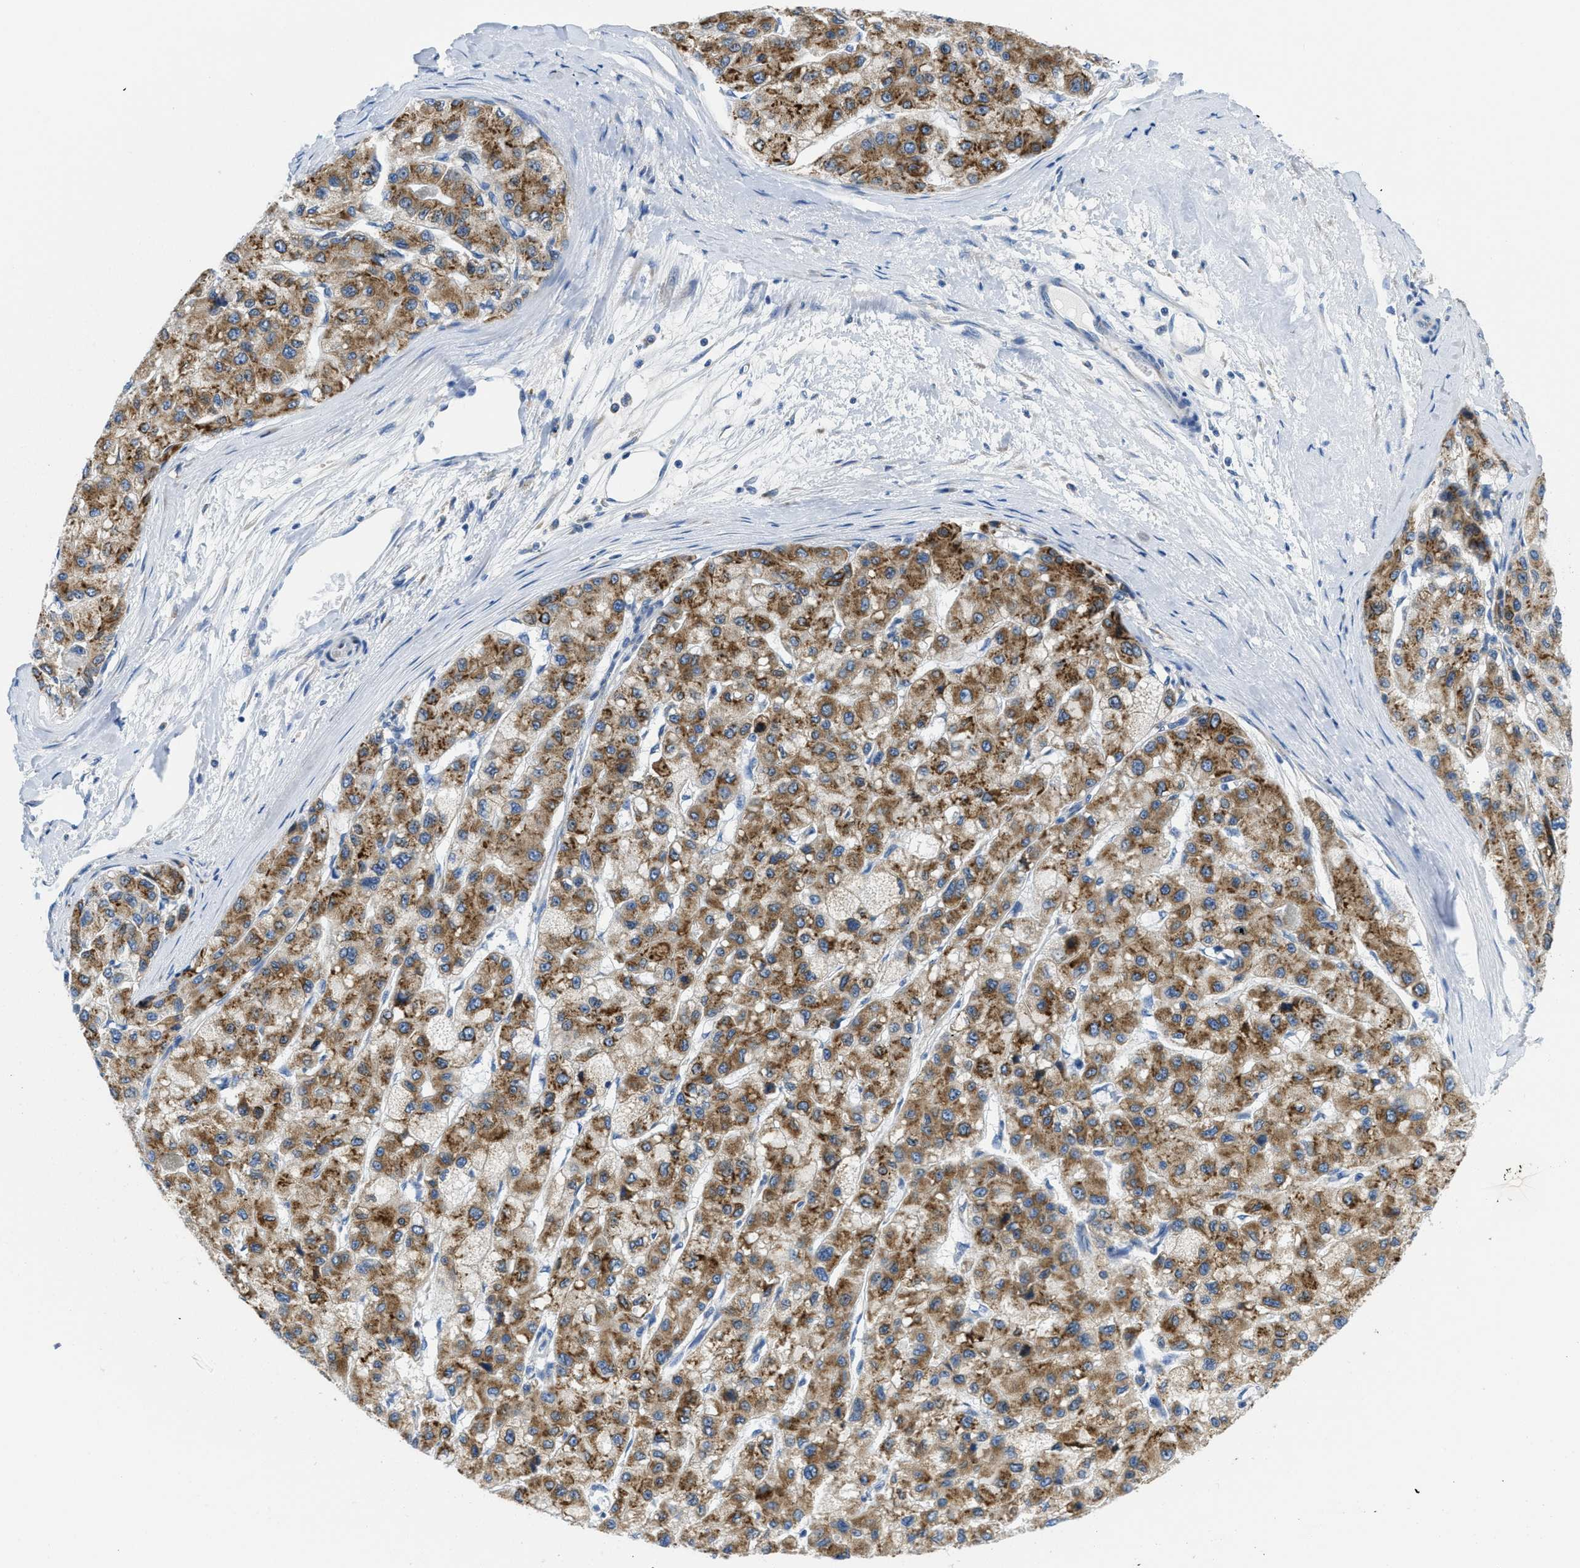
{"staining": {"intensity": "moderate", "quantity": ">75%", "location": "cytoplasmic/membranous"}, "tissue": "liver cancer", "cell_type": "Tumor cells", "image_type": "cancer", "snomed": [{"axis": "morphology", "description": "Carcinoma, Hepatocellular, NOS"}, {"axis": "topography", "description": "Liver"}], "caption": "Approximately >75% of tumor cells in human liver cancer reveal moderate cytoplasmic/membranous protein staining as visualized by brown immunohistochemical staining.", "gene": "PTDSS1", "patient": {"sex": "male", "age": 80}}